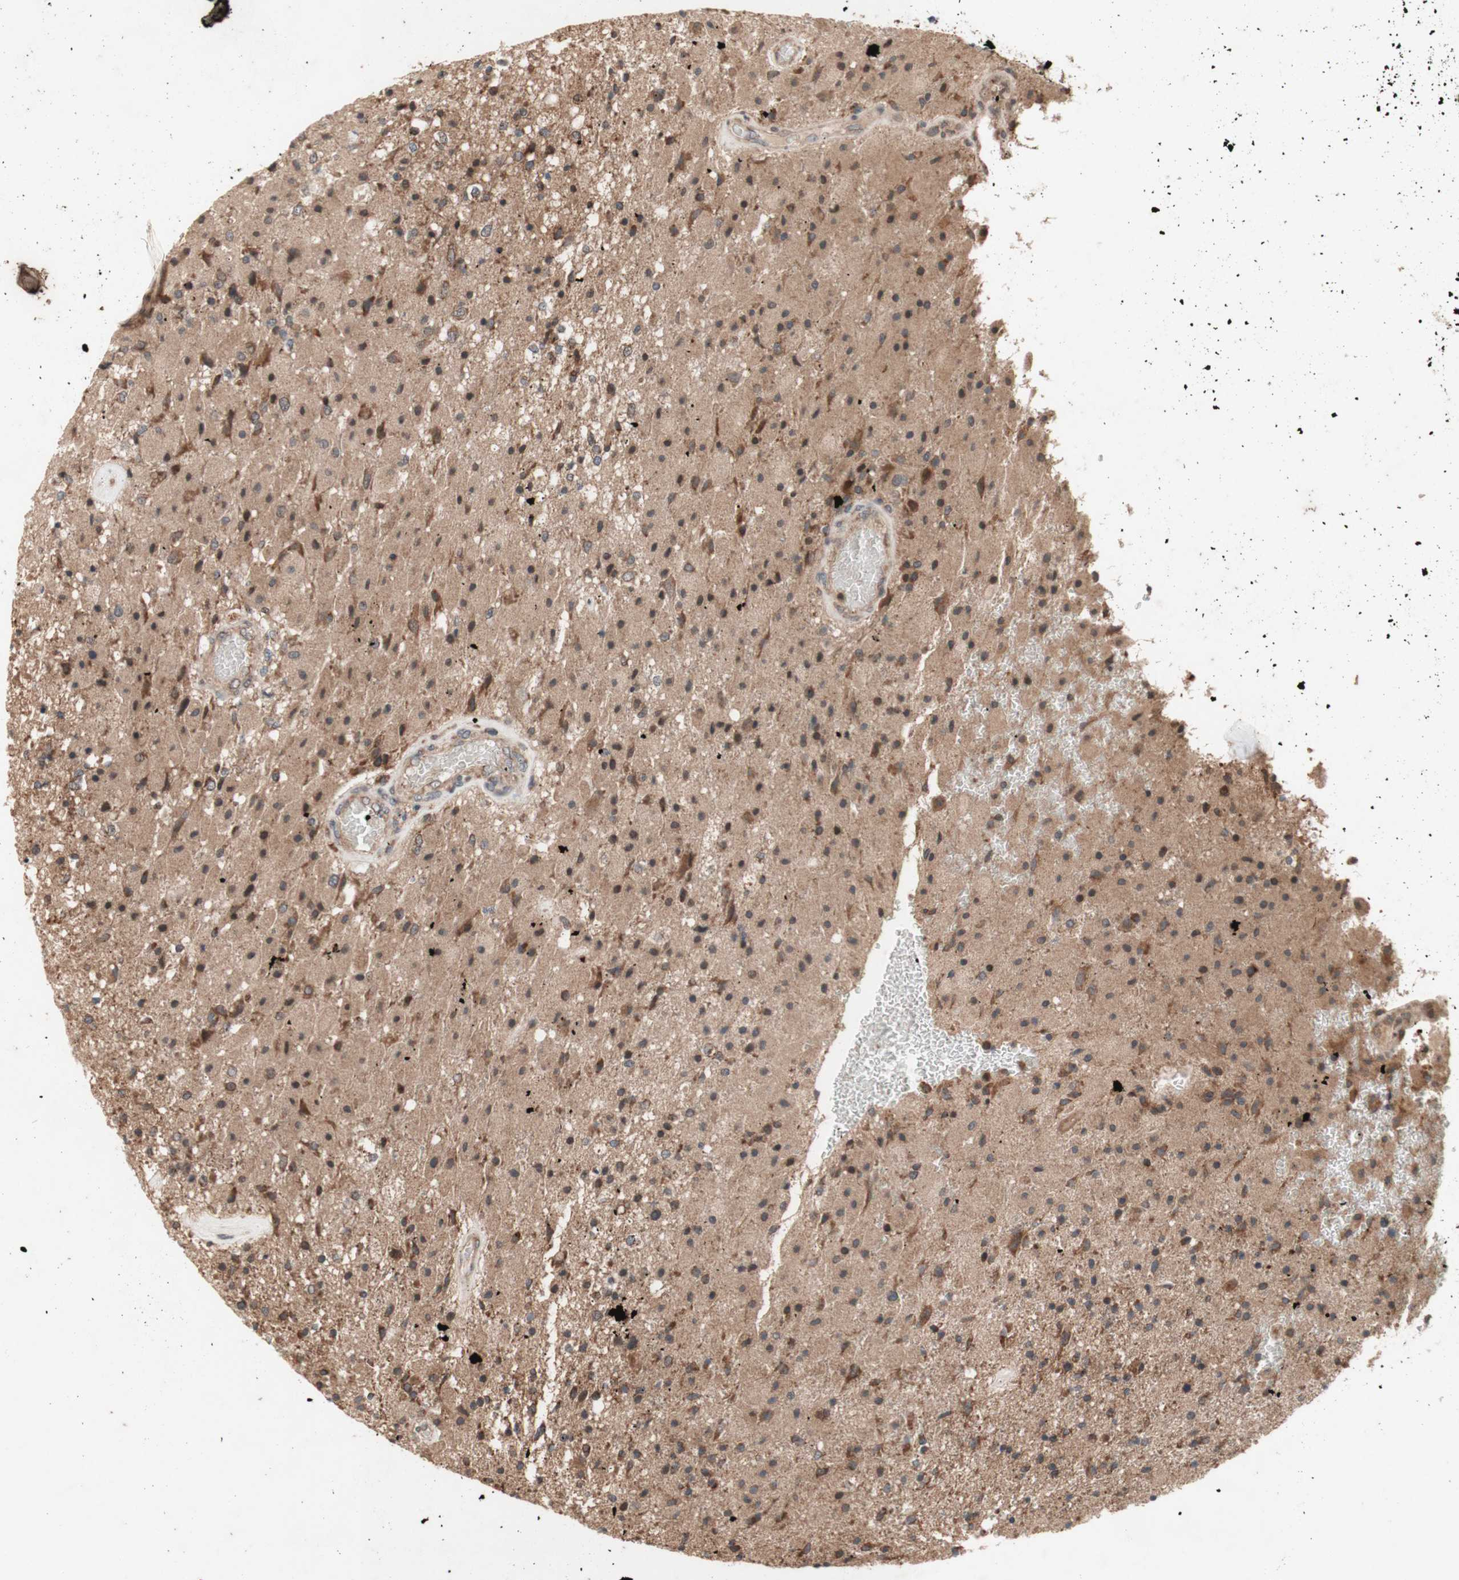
{"staining": {"intensity": "moderate", "quantity": "25%-75%", "location": "cytoplasmic/membranous"}, "tissue": "glioma", "cell_type": "Tumor cells", "image_type": "cancer", "snomed": [{"axis": "morphology", "description": "Normal tissue, NOS"}, {"axis": "morphology", "description": "Glioma, malignant, High grade"}, {"axis": "topography", "description": "Cerebral cortex"}], "caption": "Immunohistochemical staining of human glioma demonstrates medium levels of moderate cytoplasmic/membranous protein expression in about 25%-75% of tumor cells. Nuclei are stained in blue.", "gene": "DDOST", "patient": {"sex": "male", "age": 77}}